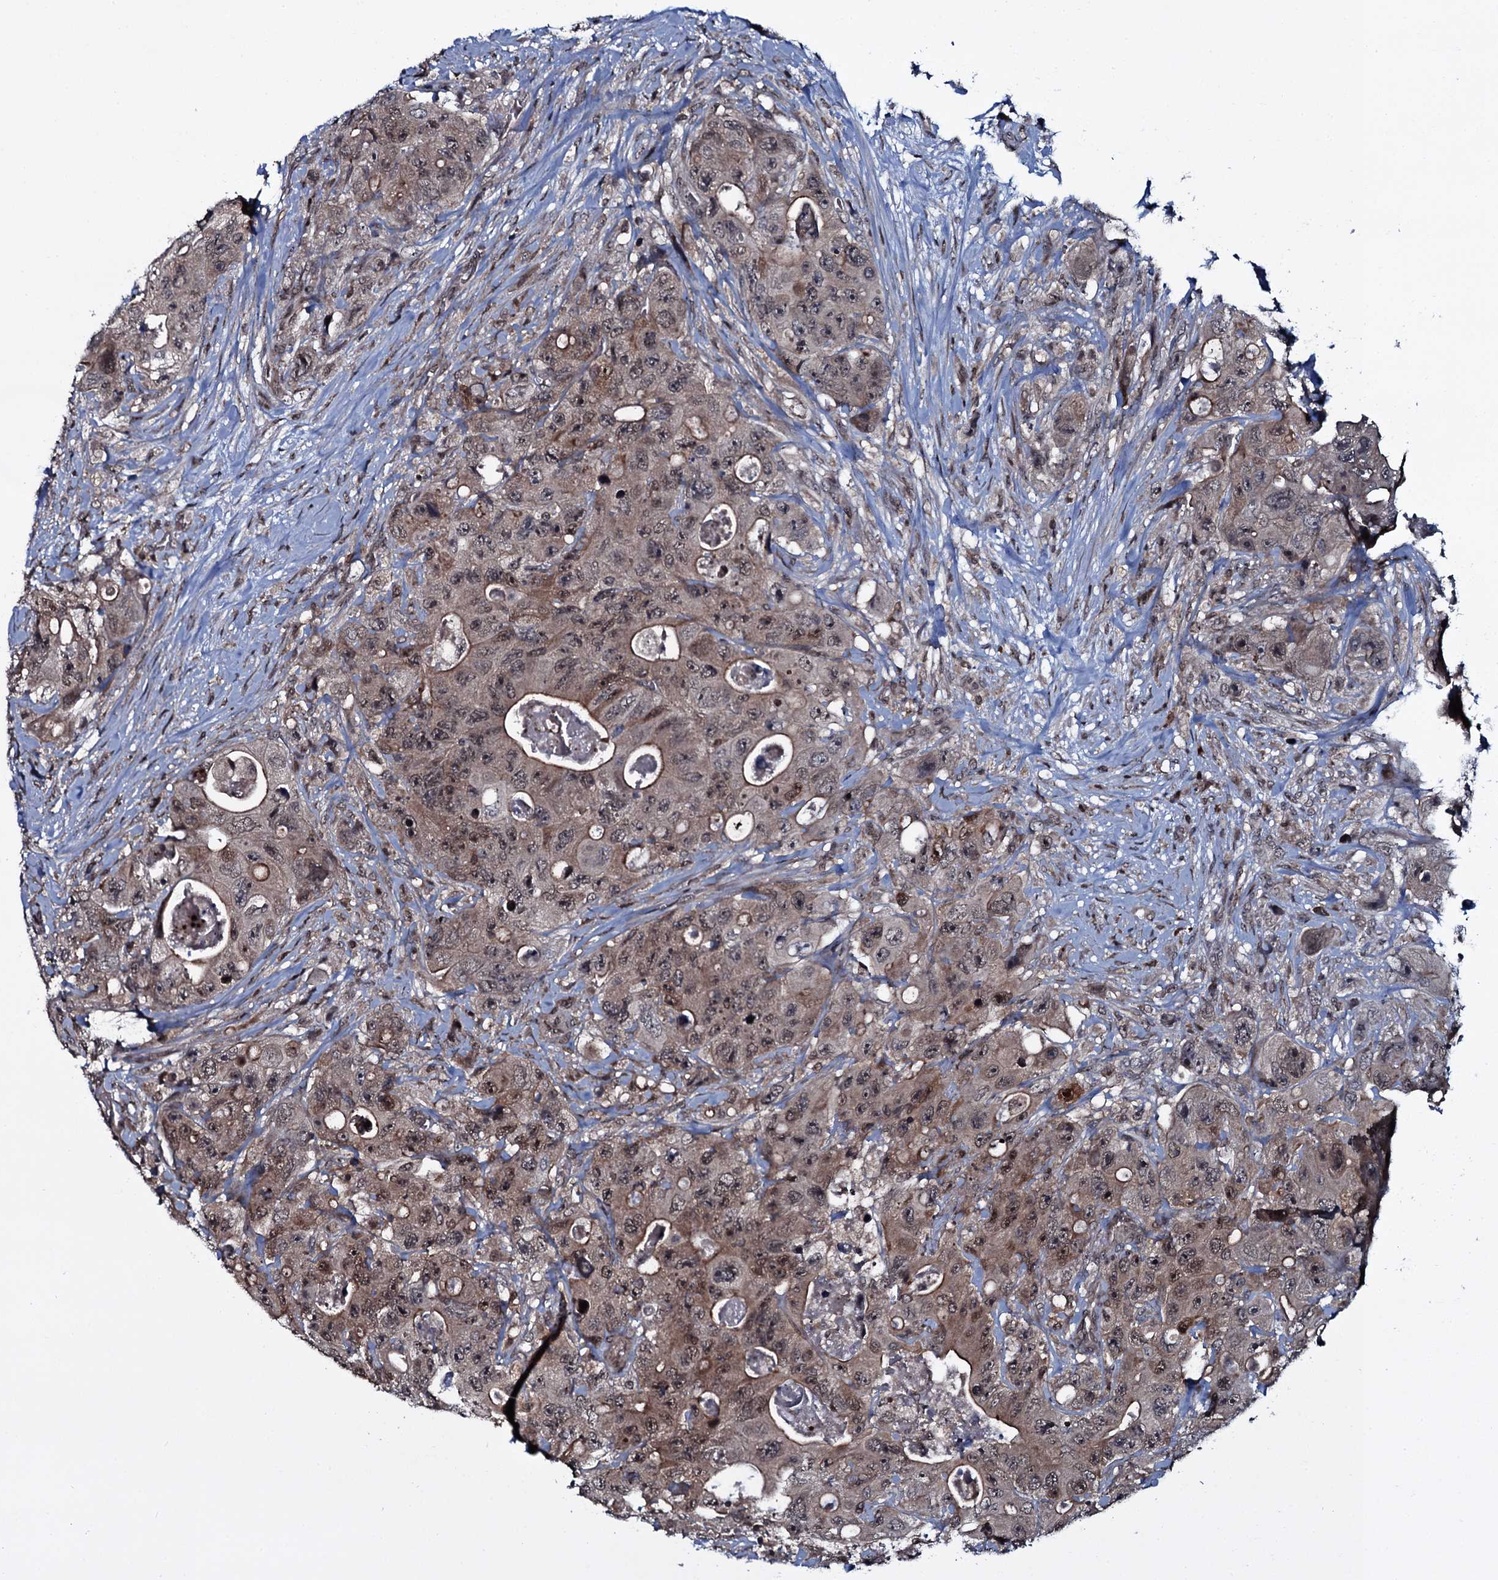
{"staining": {"intensity": "moderate", "quantity": ">75%", "location": "cytoplasmic/membranous,nuclear"}, "tissue": "colorectal cancer", "cell_type": "Tumor cells", "image_type": "cancer", "snomed": [{"axis": "morphology", "description": "Adenocarcinoma, NOS"}, {"axis": "topography", "description": "Colon"}], "caption": "High-magnification brightfield microscopy of colorectal cancer stained with DAB (3,3'-diaminobenzidine) (brown) and counterstained with hematoxylin (blue). tumor cells exhibit moderate cytoplasmic/membranous and nuclear staining is present in about>75% of cells.", "gene": "HDDC3", "patient": {"sex": "female", "age": 46}}